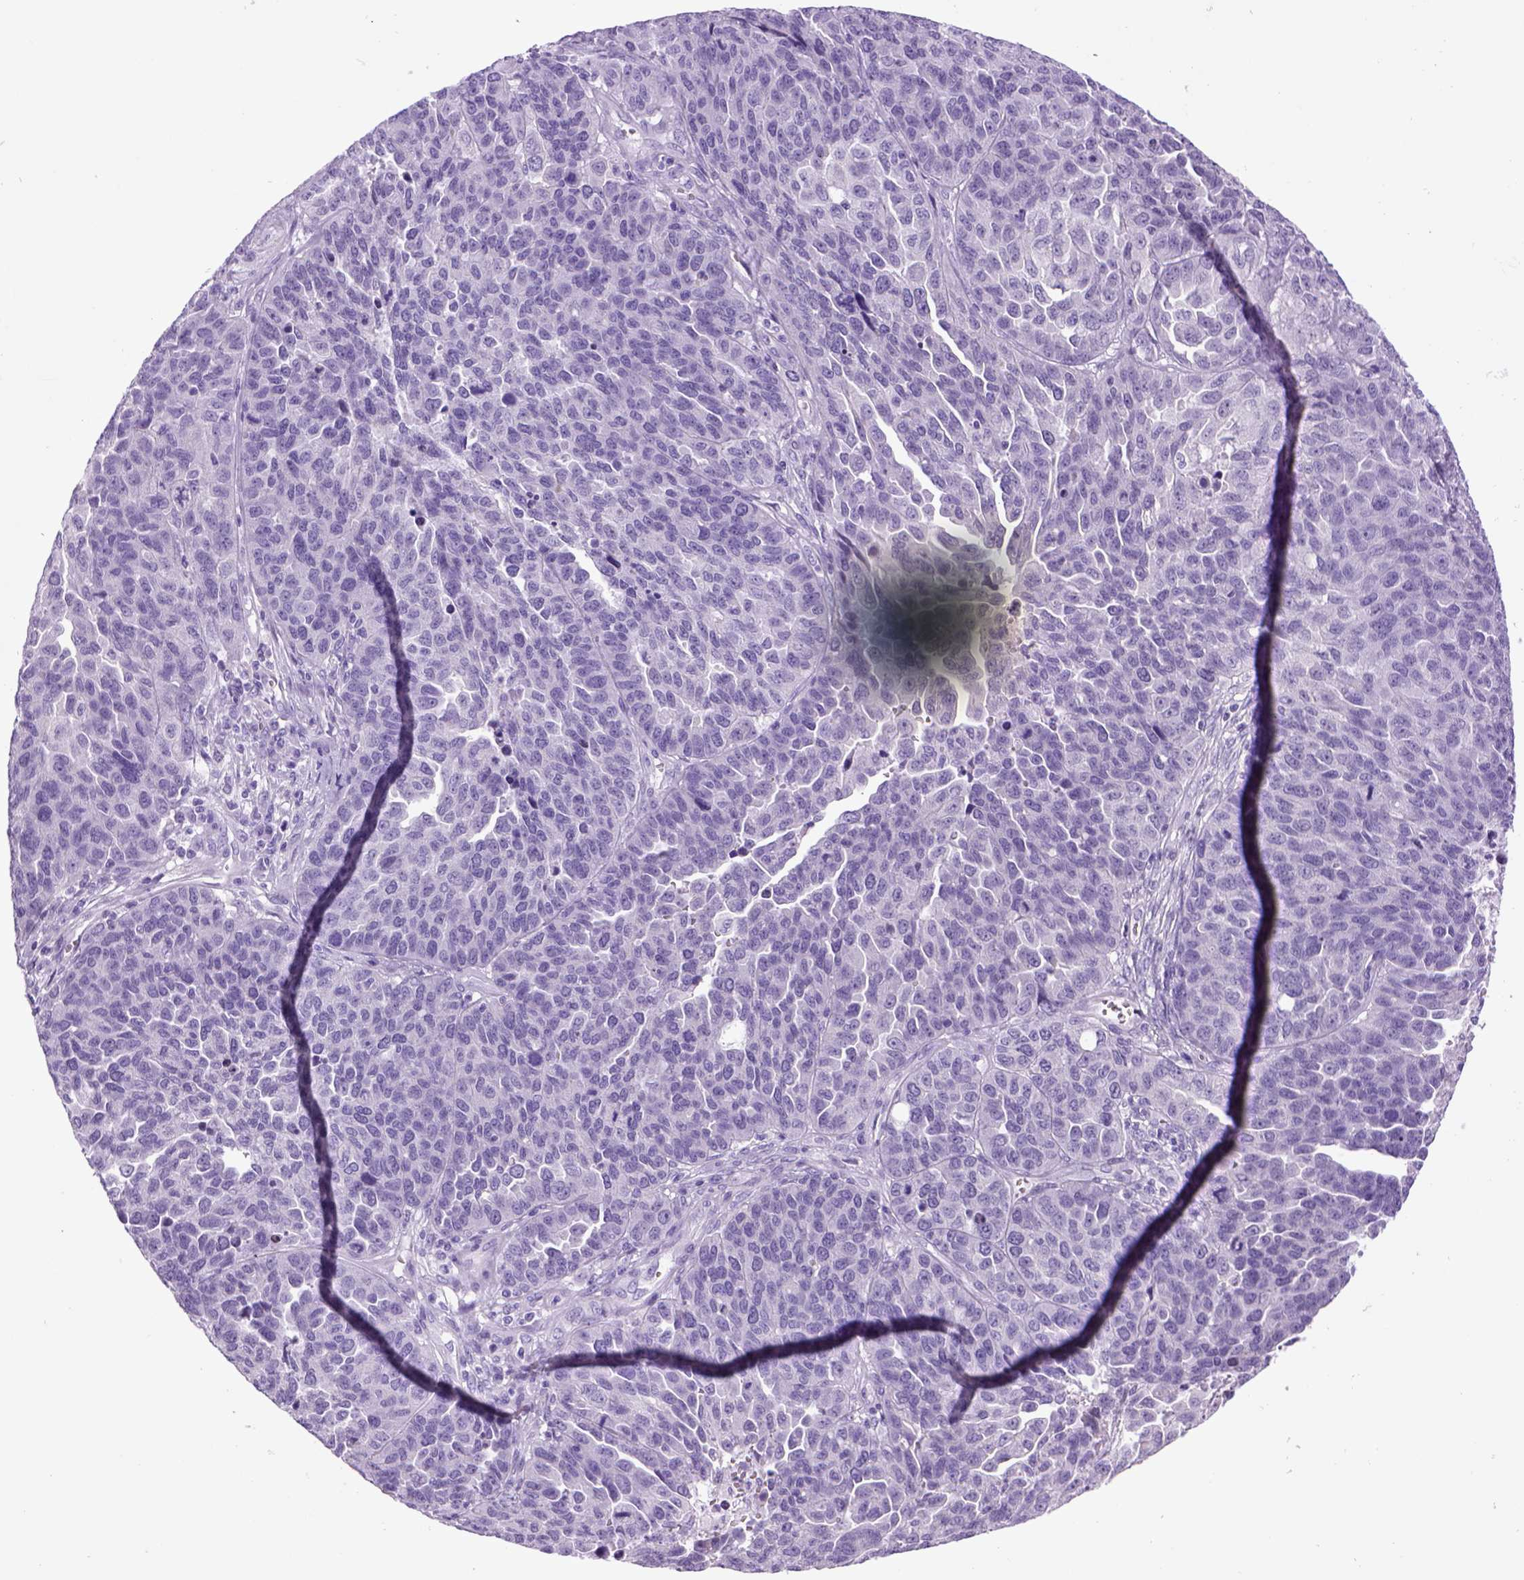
{"staining": {"intensity": "negative", "quantity": "none", "location": "none"}, "tissue": "ovarian cancer", "cell_type": "Tumor cells", "image_type": "cancer", "snomed": [{"axis": "morphology", "description": "Cystadenocarcinoma, serous, NOS"}, {"axis": "topography", "description": "Ovary"}], "caption": "Immunohistochemistry (IHC) photomicrograph of human ovarian cancer stained for a protein (brown), which shows no expression in tumor cells.", "gene": "SGCG", "patient": {"sex": "female", "age": 87}}